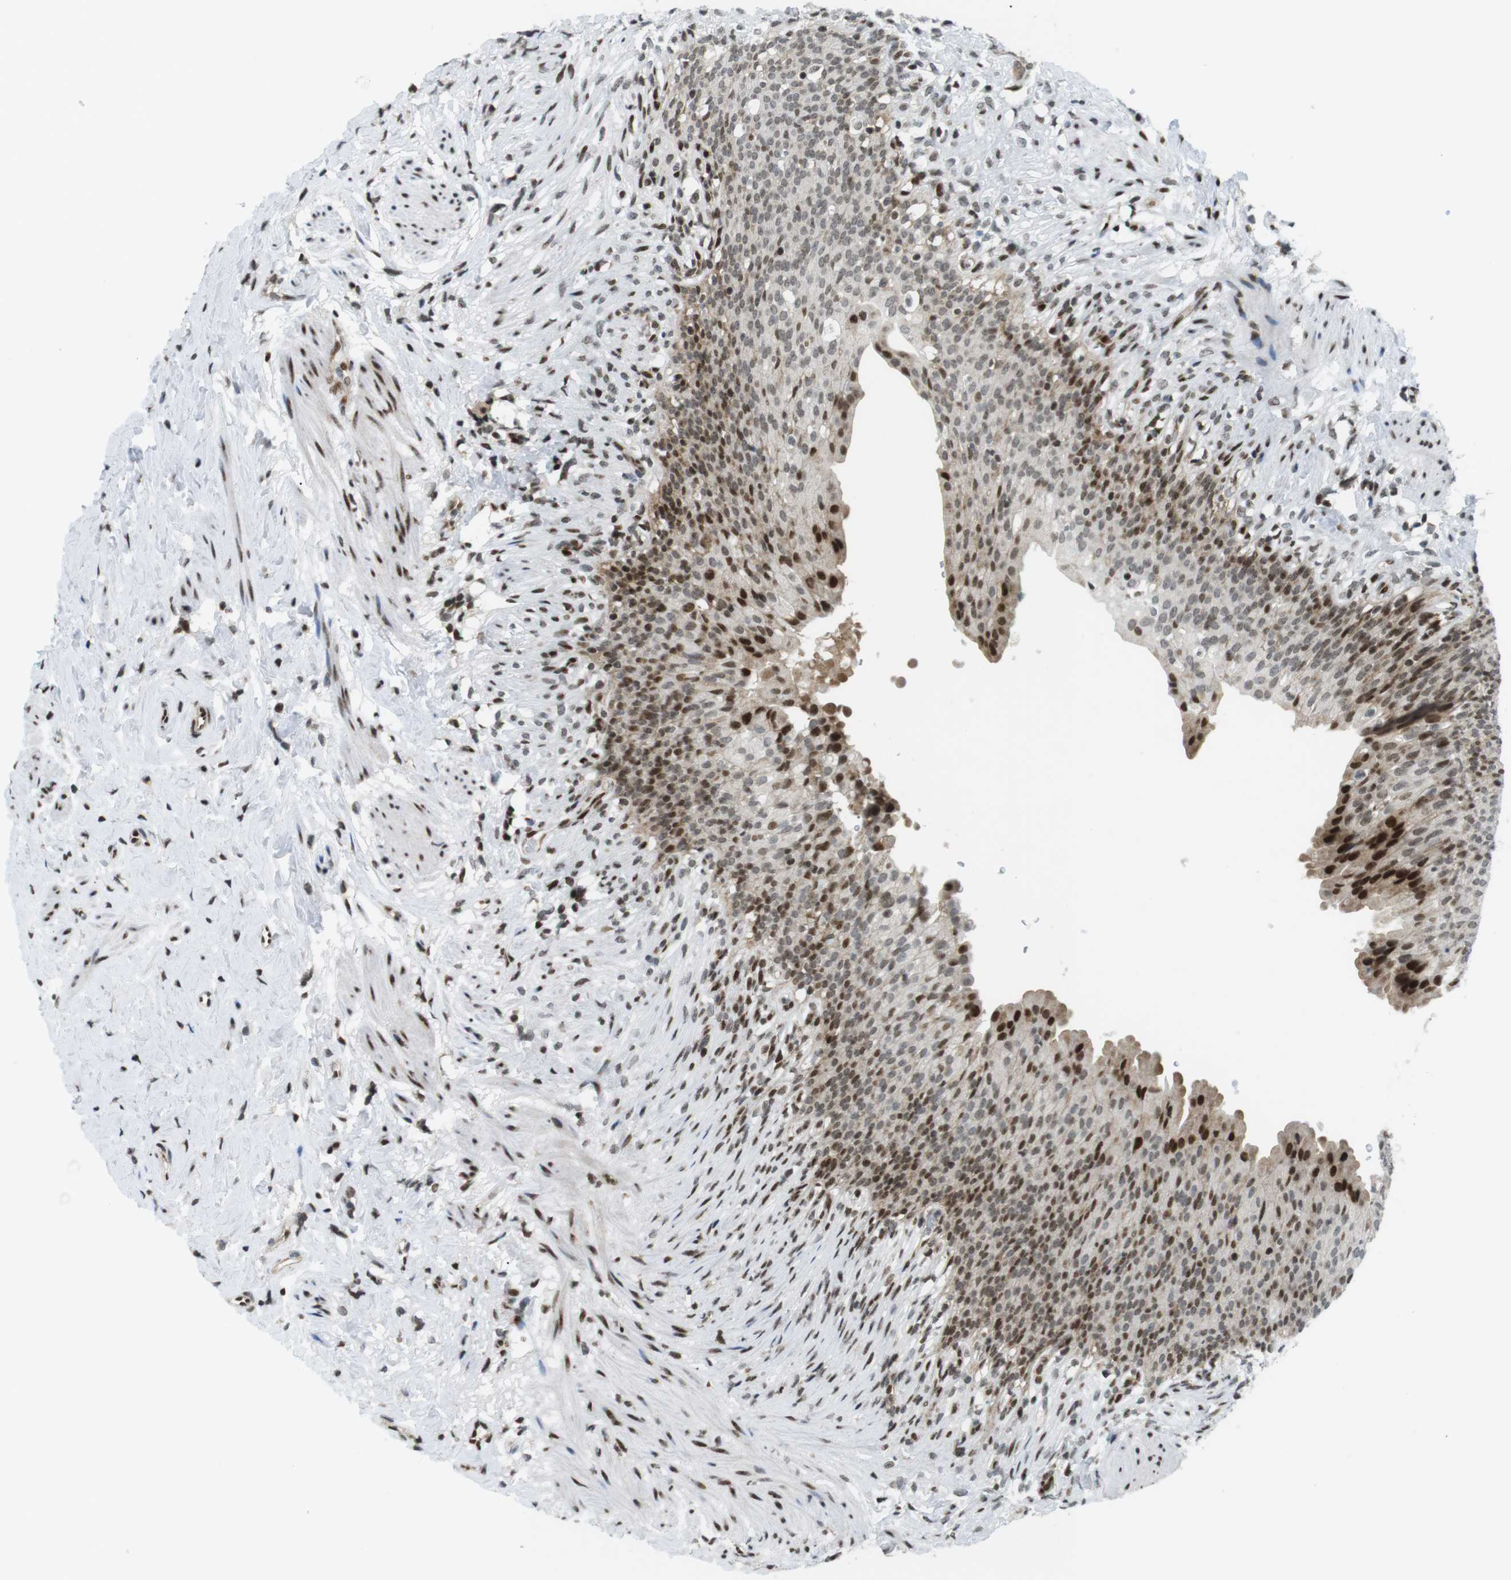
{"staining": {"intensity": "strong", "quantity": "<25%", "location": "nuclear"}, "tissue": "urinary bladder", "cell_type": "Urothelial cells", "image_type": "normal", "snomed": [{"axis": "morphology", "description": "Normal tissue, NOS"}, {"axis": "topography", "description": "Urinary bladder"}], "caption": "A medium amount of strong nuclear expression is seen in approximately <25% of urothelial cells in normal urinary bladder.", "gene": "CDC27", "patient": {"sex": "female", "age": 79}}